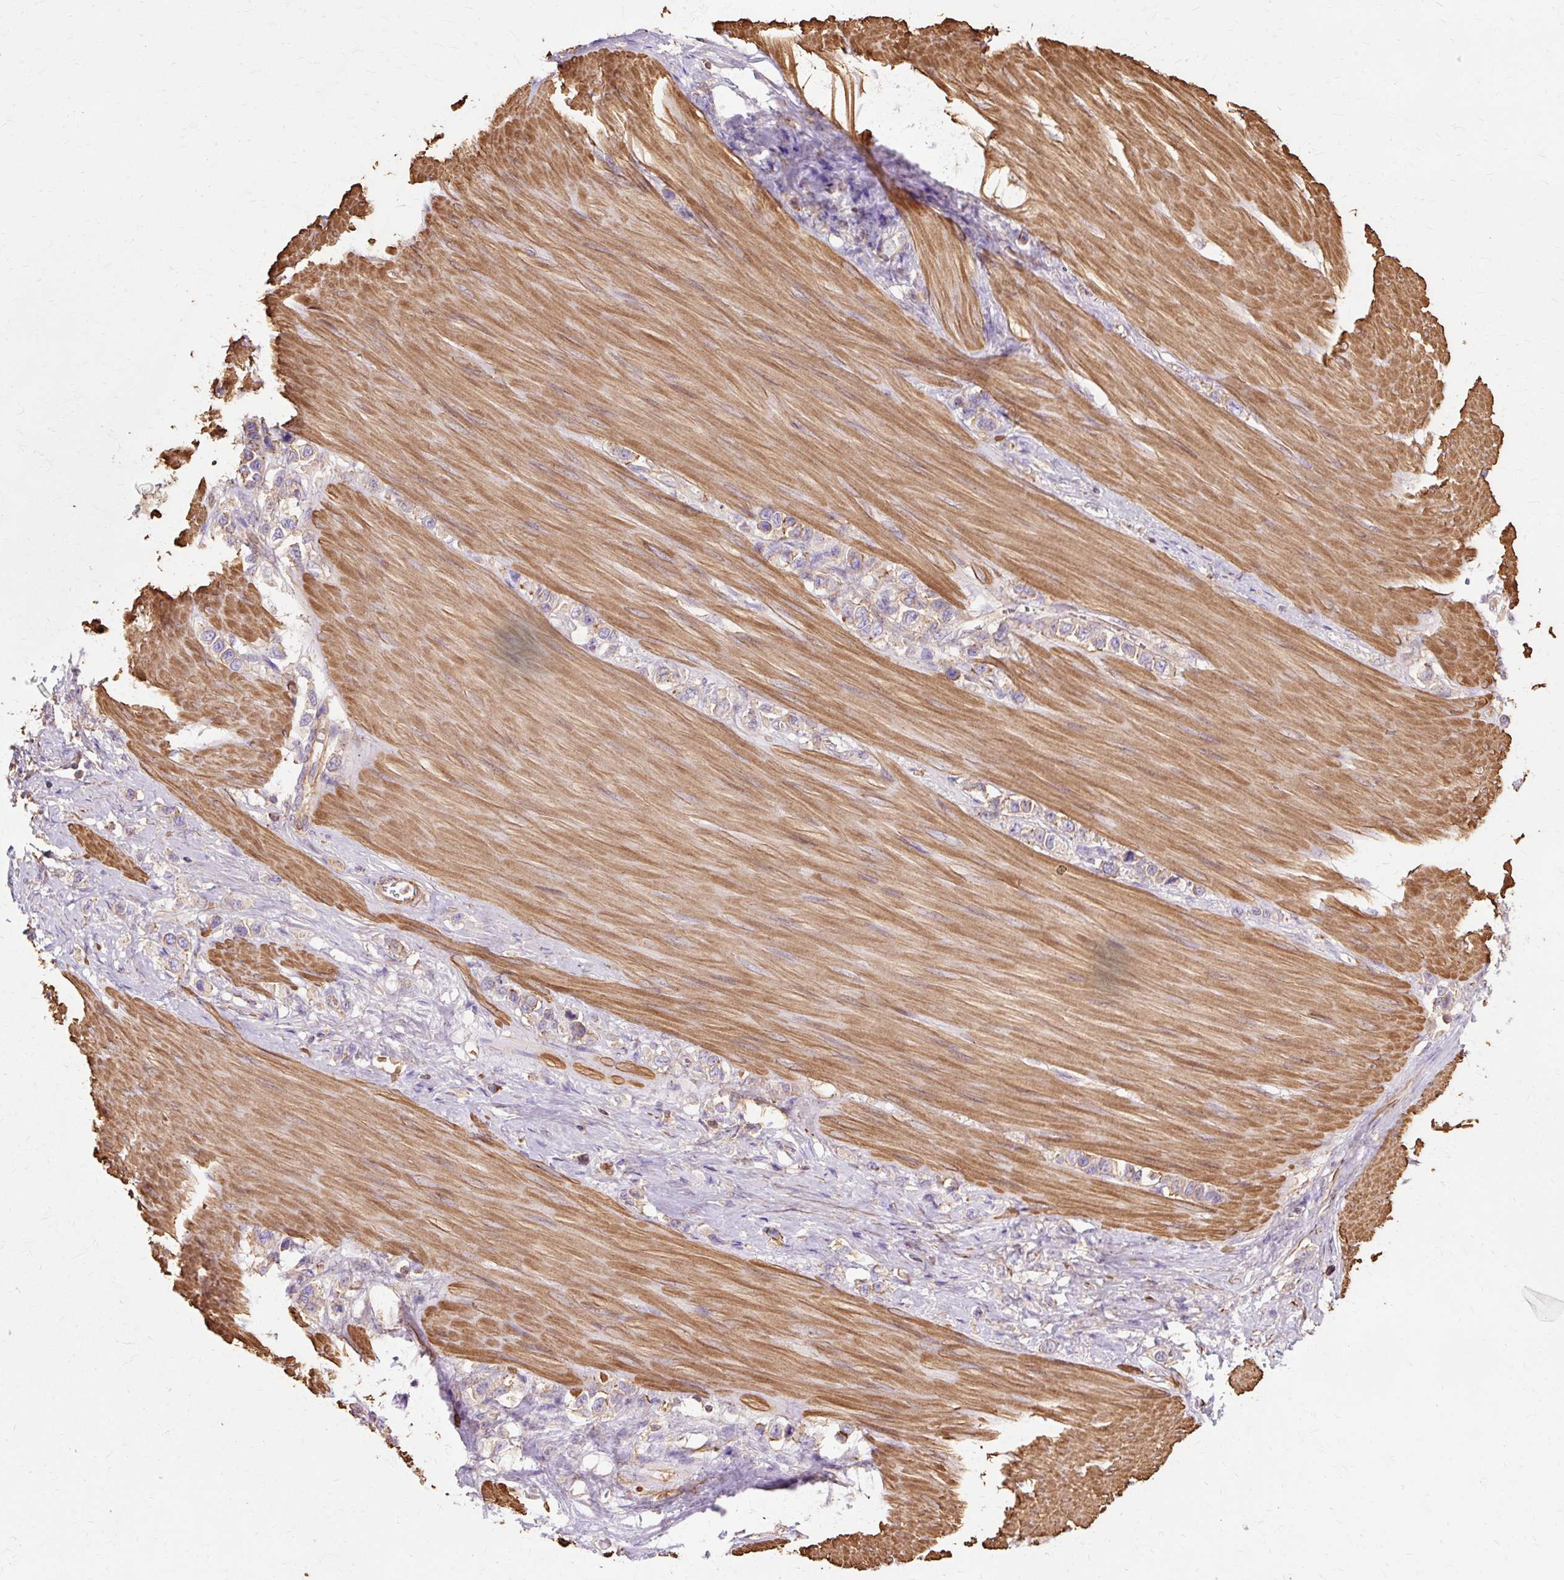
{"staining": {"intensity": "weak", "quantity": "<25%", "location": "cytoplasmic/membranous"}, "tissue": "stomach cancer", "cell_type": "Tumor cells", "image_type": "cancer", "snomed": [{"axis": "morphology", "description": "Adenocarcinoma, NOS"}, {"axis": "topography", "description": "Stomach"}], "caption": "Immunohistochemistry (IHC) image of neoplastic tissue: human stomach cancer stained with DAB demonstrates no significant protein positivity in tumor cells. The staining is performed using DAB brown chromogen with nuclei counter-stained in using hematoxylin.", "gene": "TBC1D2B", "patient": {"sex": "female", "age": 65}}